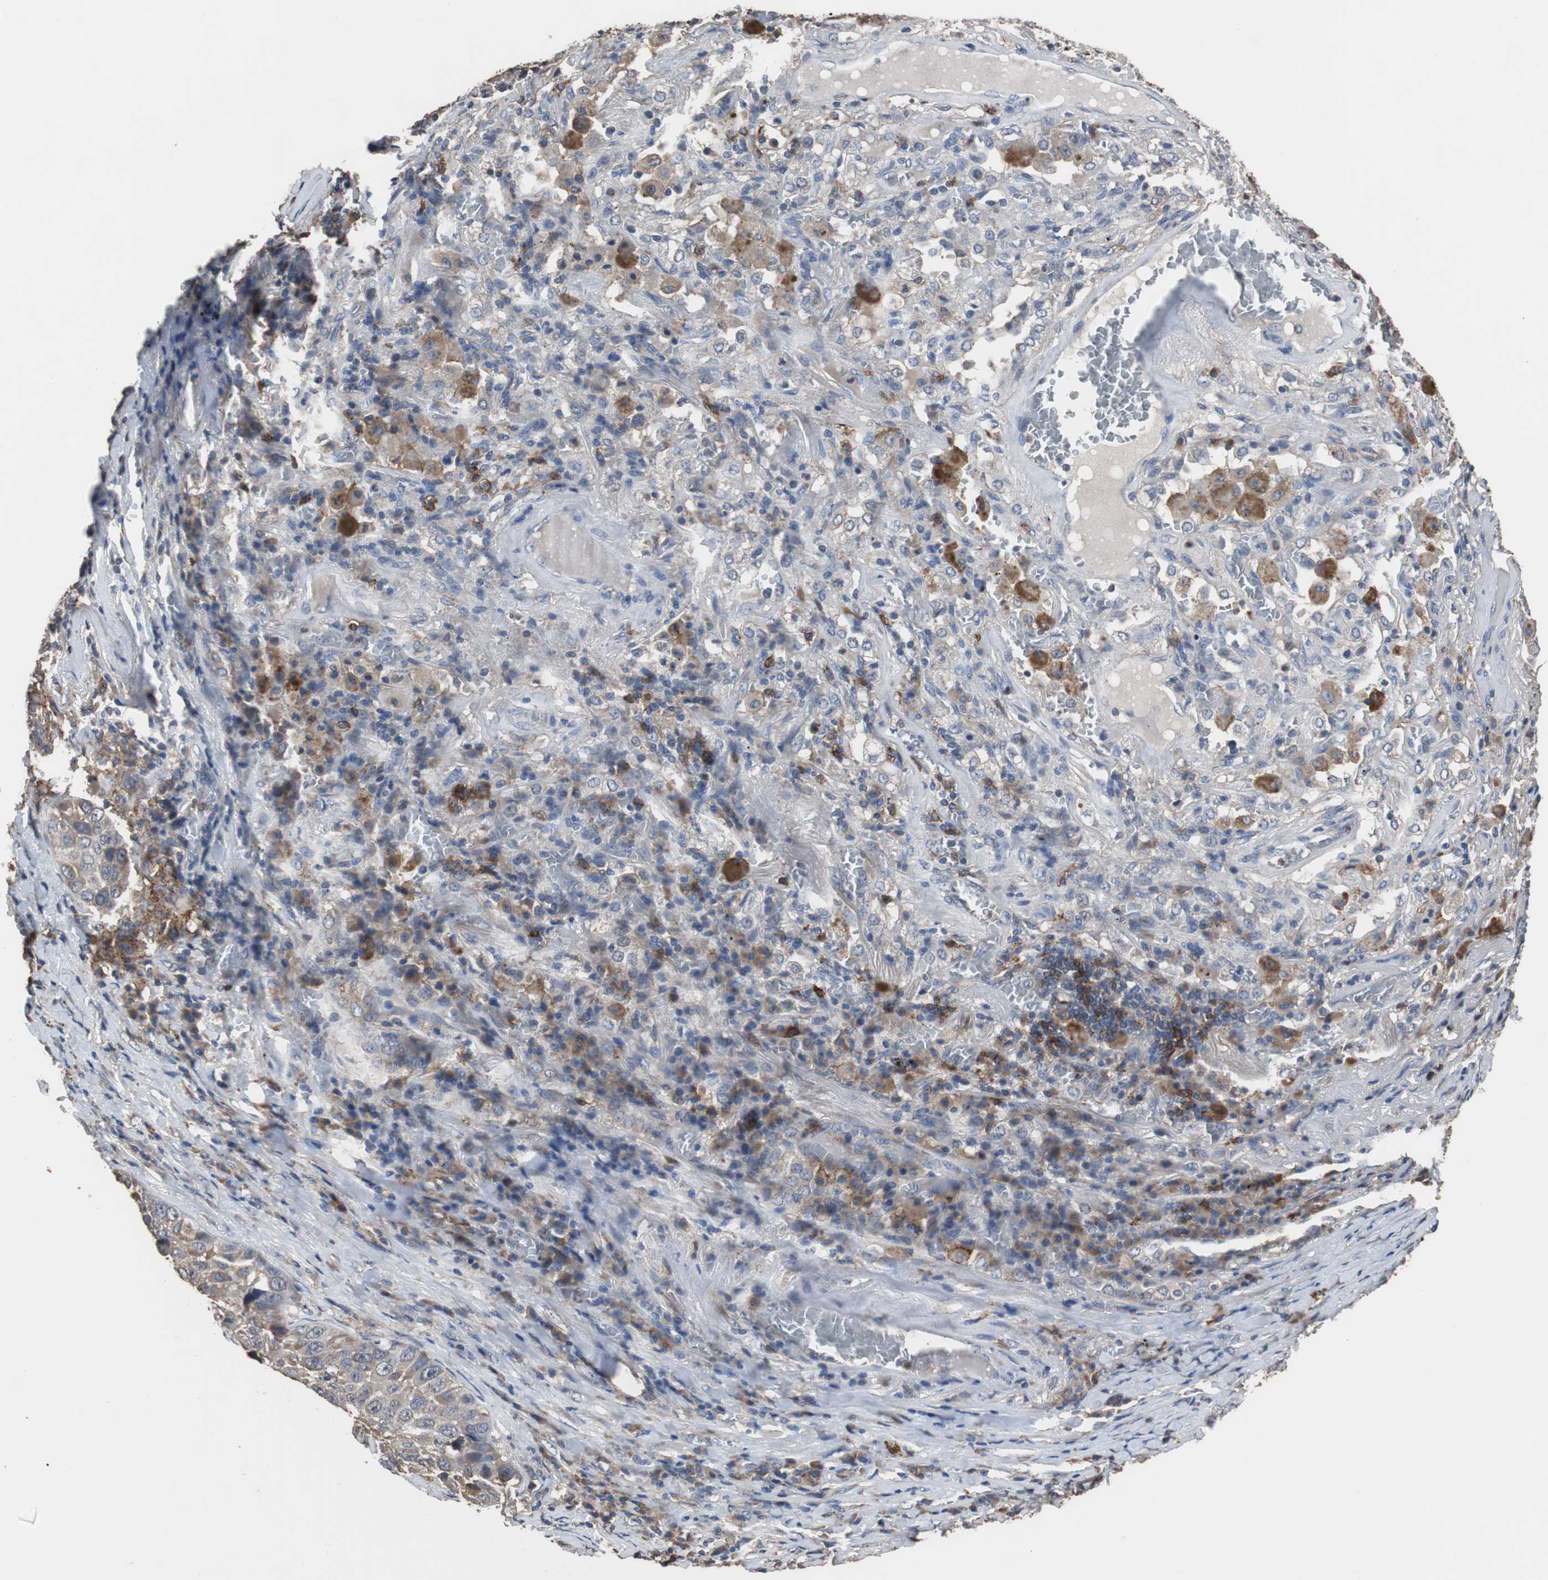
{"staining": {"intensity": "weak", "quantity": "25%-75%", "location": "cytoplasmic/membranous"}, "tissue": "lung cancer", "cell_type": "Tumor cells", "image_type": "cancer", "snomed": [{"axis": "morphology", "description": "Squamous cell carcinoma, NOS"}, {"axis": "topography", "description": "Lung"}], "caption": "Immunohistochemistry of lung cancer shows low levels of weak cytoplasmic/membranous staining in about 25%-75% of tumor cells.", "gene": "SCIMP", "patient": {"sex": "male", "age": 57}}